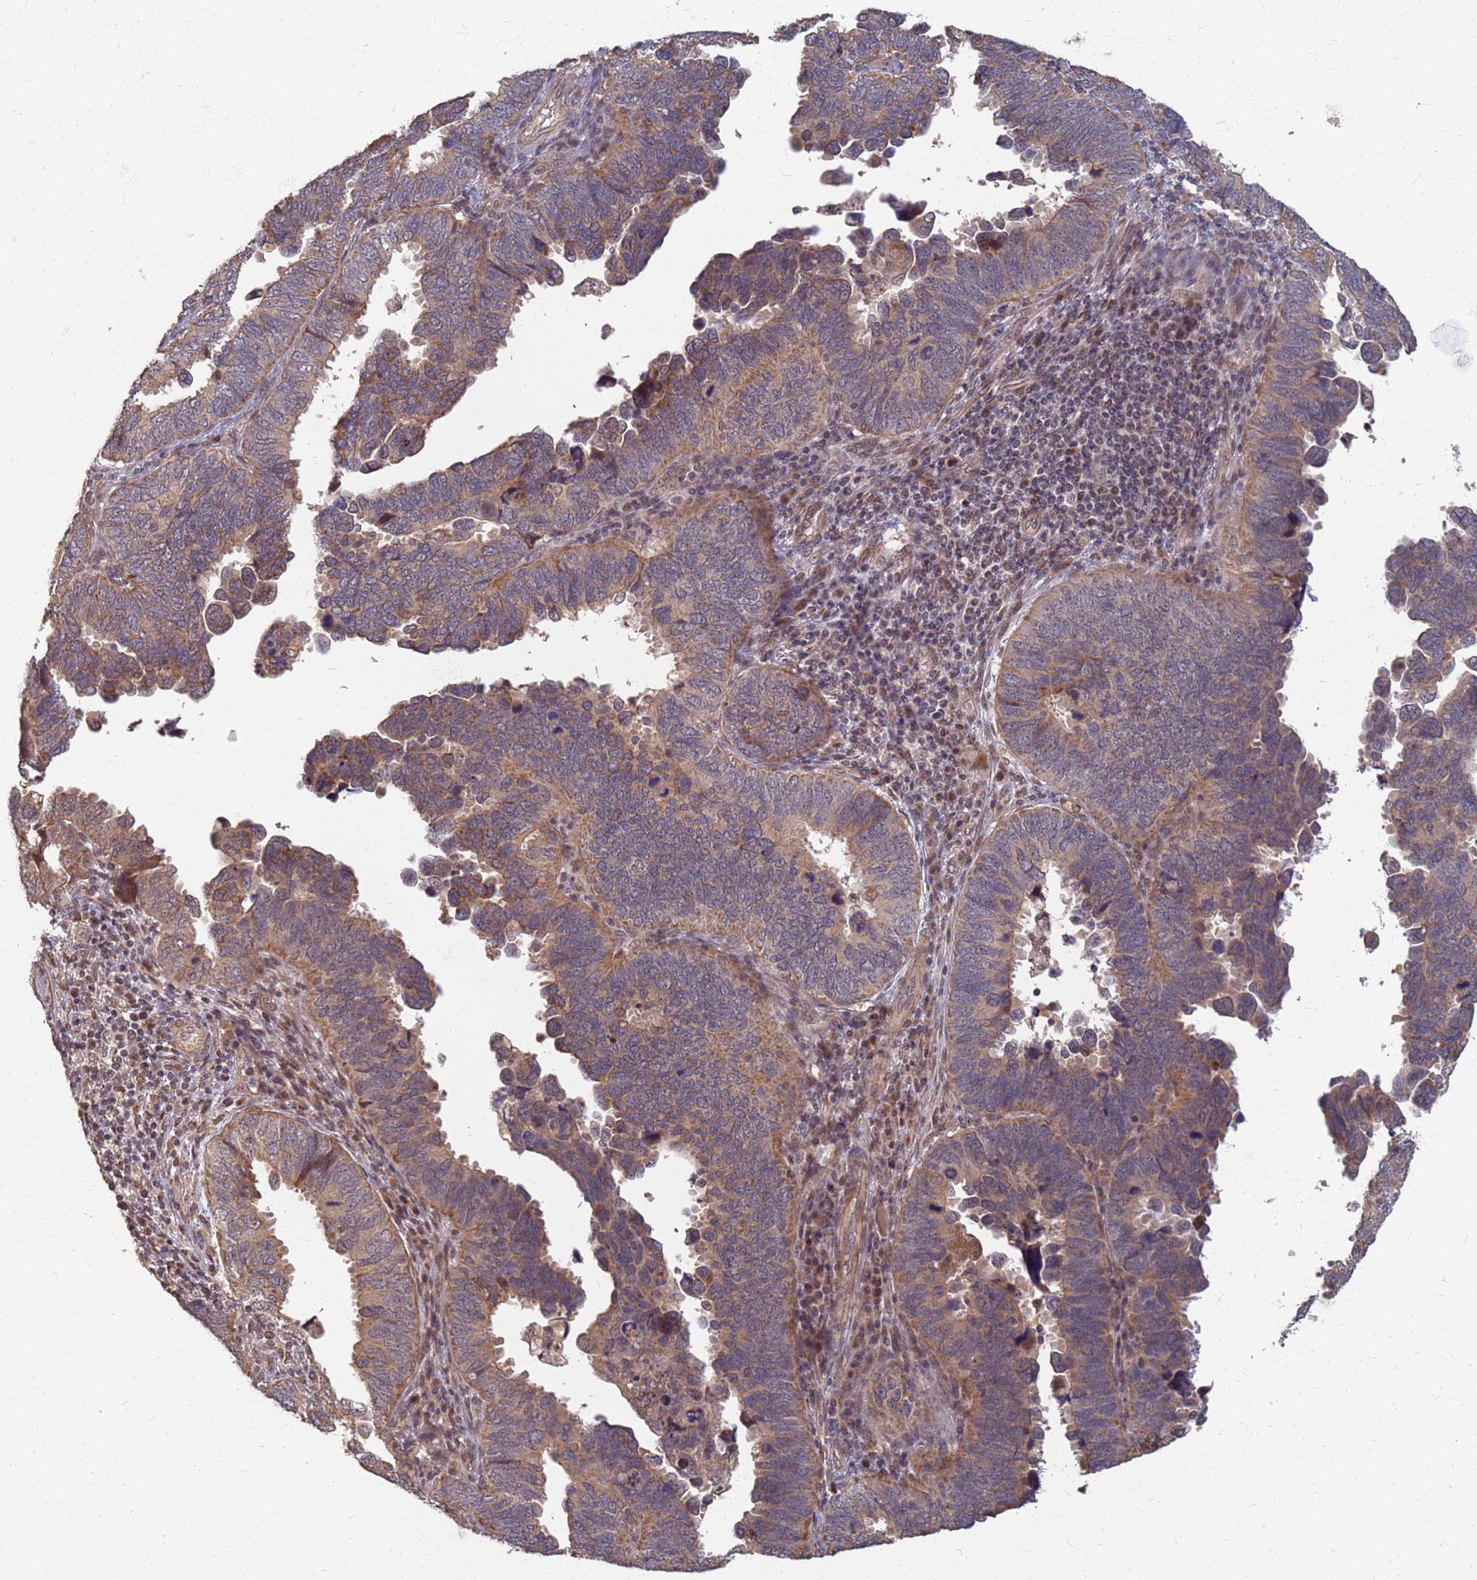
{"staining": {"intensity": "weak", "quantity": ">75%", "location": "cytoplasmic/membranous"}, "tissue": "endometrial cancer", "cell_type": "Tumor cells", "image_type": "cancer", "snomed": [{"axis": "morphology", "description": "Adenocarcinoma, NOS"}, {"axis": "topography", "description": "Endometrium"}], "caption": "Immunohistochemistry (IHC) staining of endometrial cancer, which exhibits low levels of weak cytoplasmic/membranous positivity in about >75% of tumor cells indicating weak cytoplasmic/membranous protein staining. The staining was performed using DAB (3,3'-diaminobenzidine) (brown) for protein detection and nuclei were counterstained in hematoxylin (blue).", "gene": "ITGB4", "patient": {"sex": "female", "age": 79}}